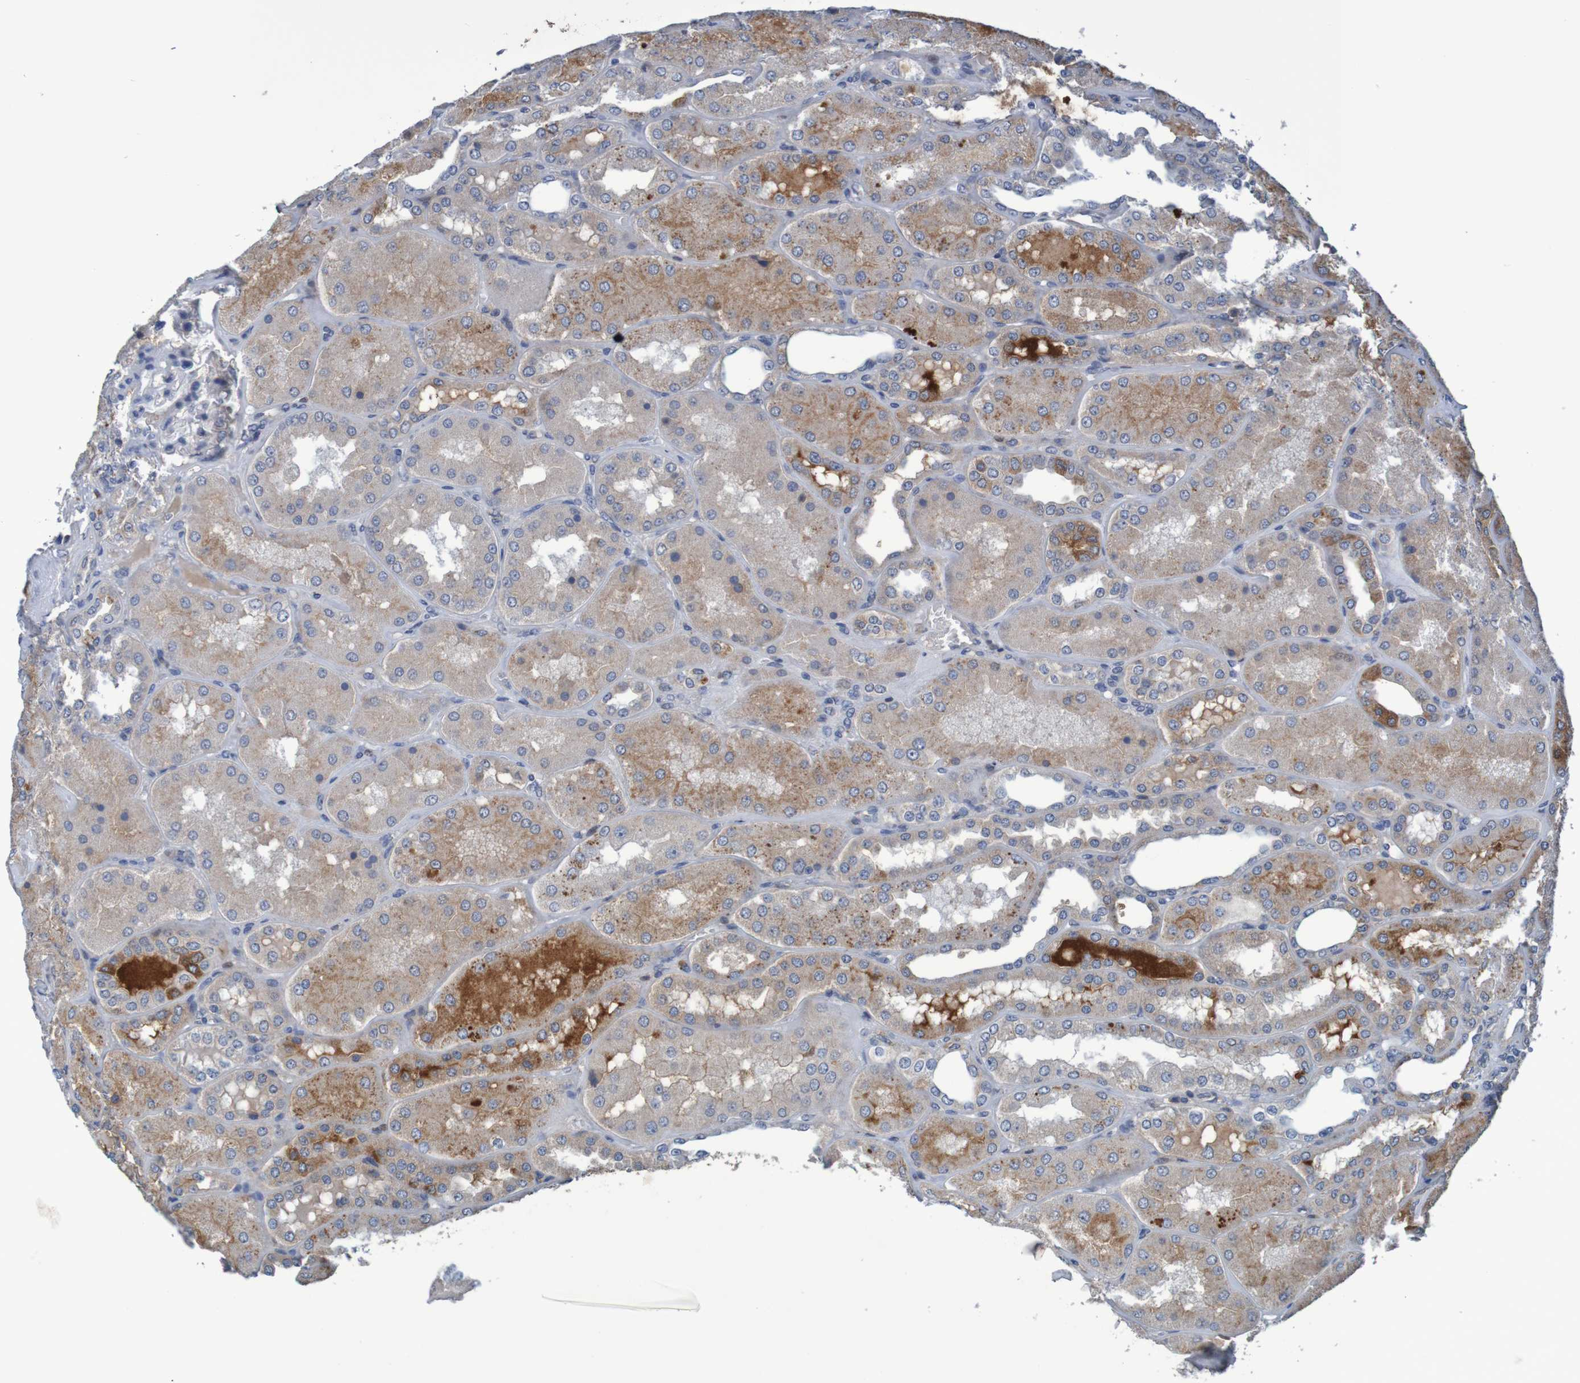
{"staining": {"intensity": "moderate", "quantity": ">75%", "location": "cytoplasmic/membranous"}, "tissue": "kidney", "cell_type": "Cells in glomeruli", "image_type": "normal", "snomed": [{"axis": "morphology", "description": "Normal tissue, NOS"}, {"axis": "topography", "description": "Kidney"}], "caption": "Human kidney stained with a protein marker shows moderate staining in cells in glomeruli.", "gene": "LTA", "patient": {"sex": "female", "age": 56}}